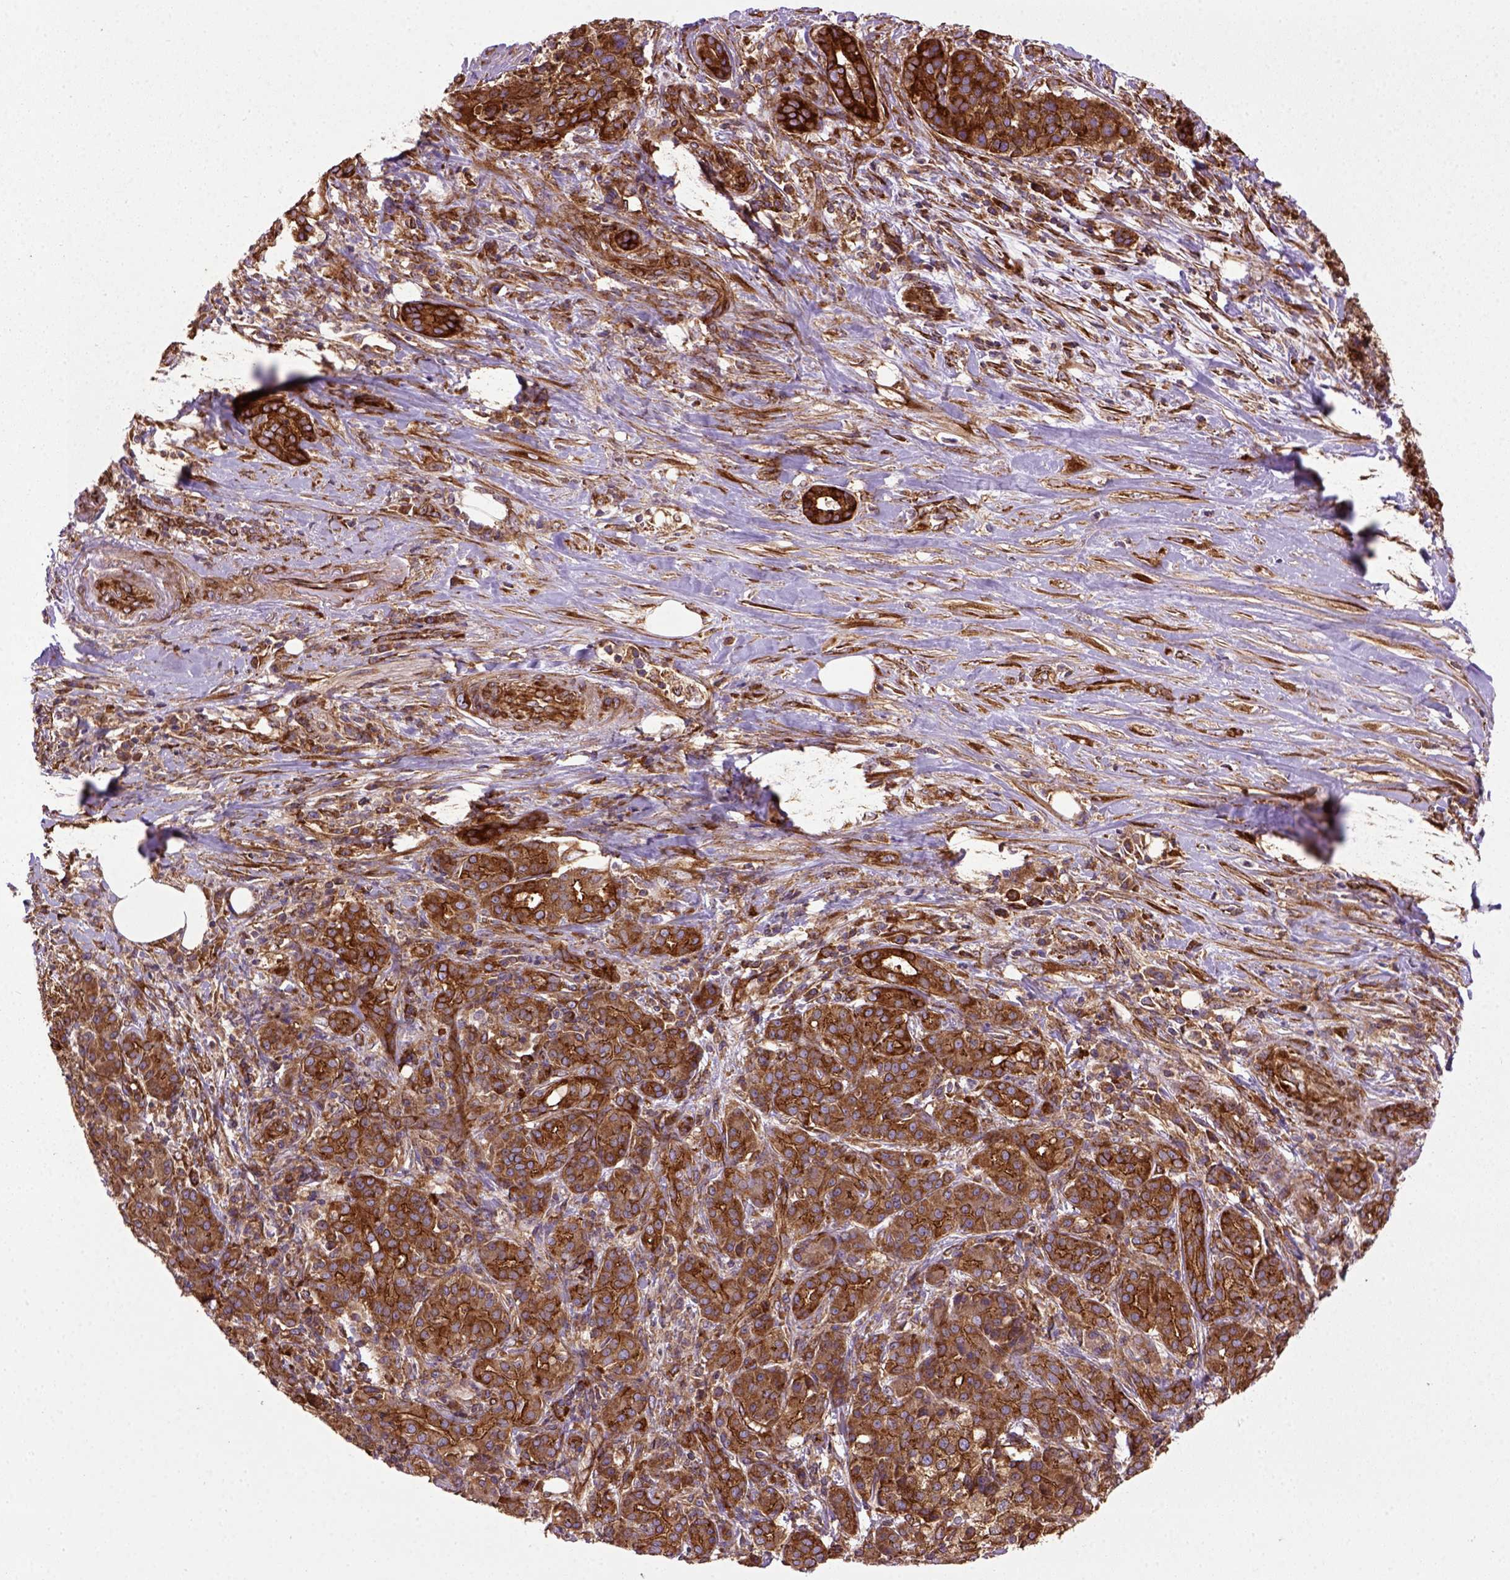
{"staining": {"intensity": "strong", "quantity": ">75%", "location": "cytoplasmic/membranous"}, "tissue": "pancreatic cancer", "cell_type": "Tumor cells", "image_type": "cancer", "snomed": [{"axis": "morphology", "description": "Normal tissue, NOS"}, {"axis": "morphology", "description": "Inflammation, NOS"}, {"axis": "morphology", "description": "Adenocarcinoma, NOS"}, {"axis": "topography", "description": "Pancreas"}], "caption": "A high-resolution histopathology image shows immunohistochemistry staining of adenocarcinoma (pancreatic), which displays strong cytoplasmic/membranous staining in about >75% of tumor cells.", "gene": "CAPRIN1", "patient": {"sex": "male", "age": 57}}